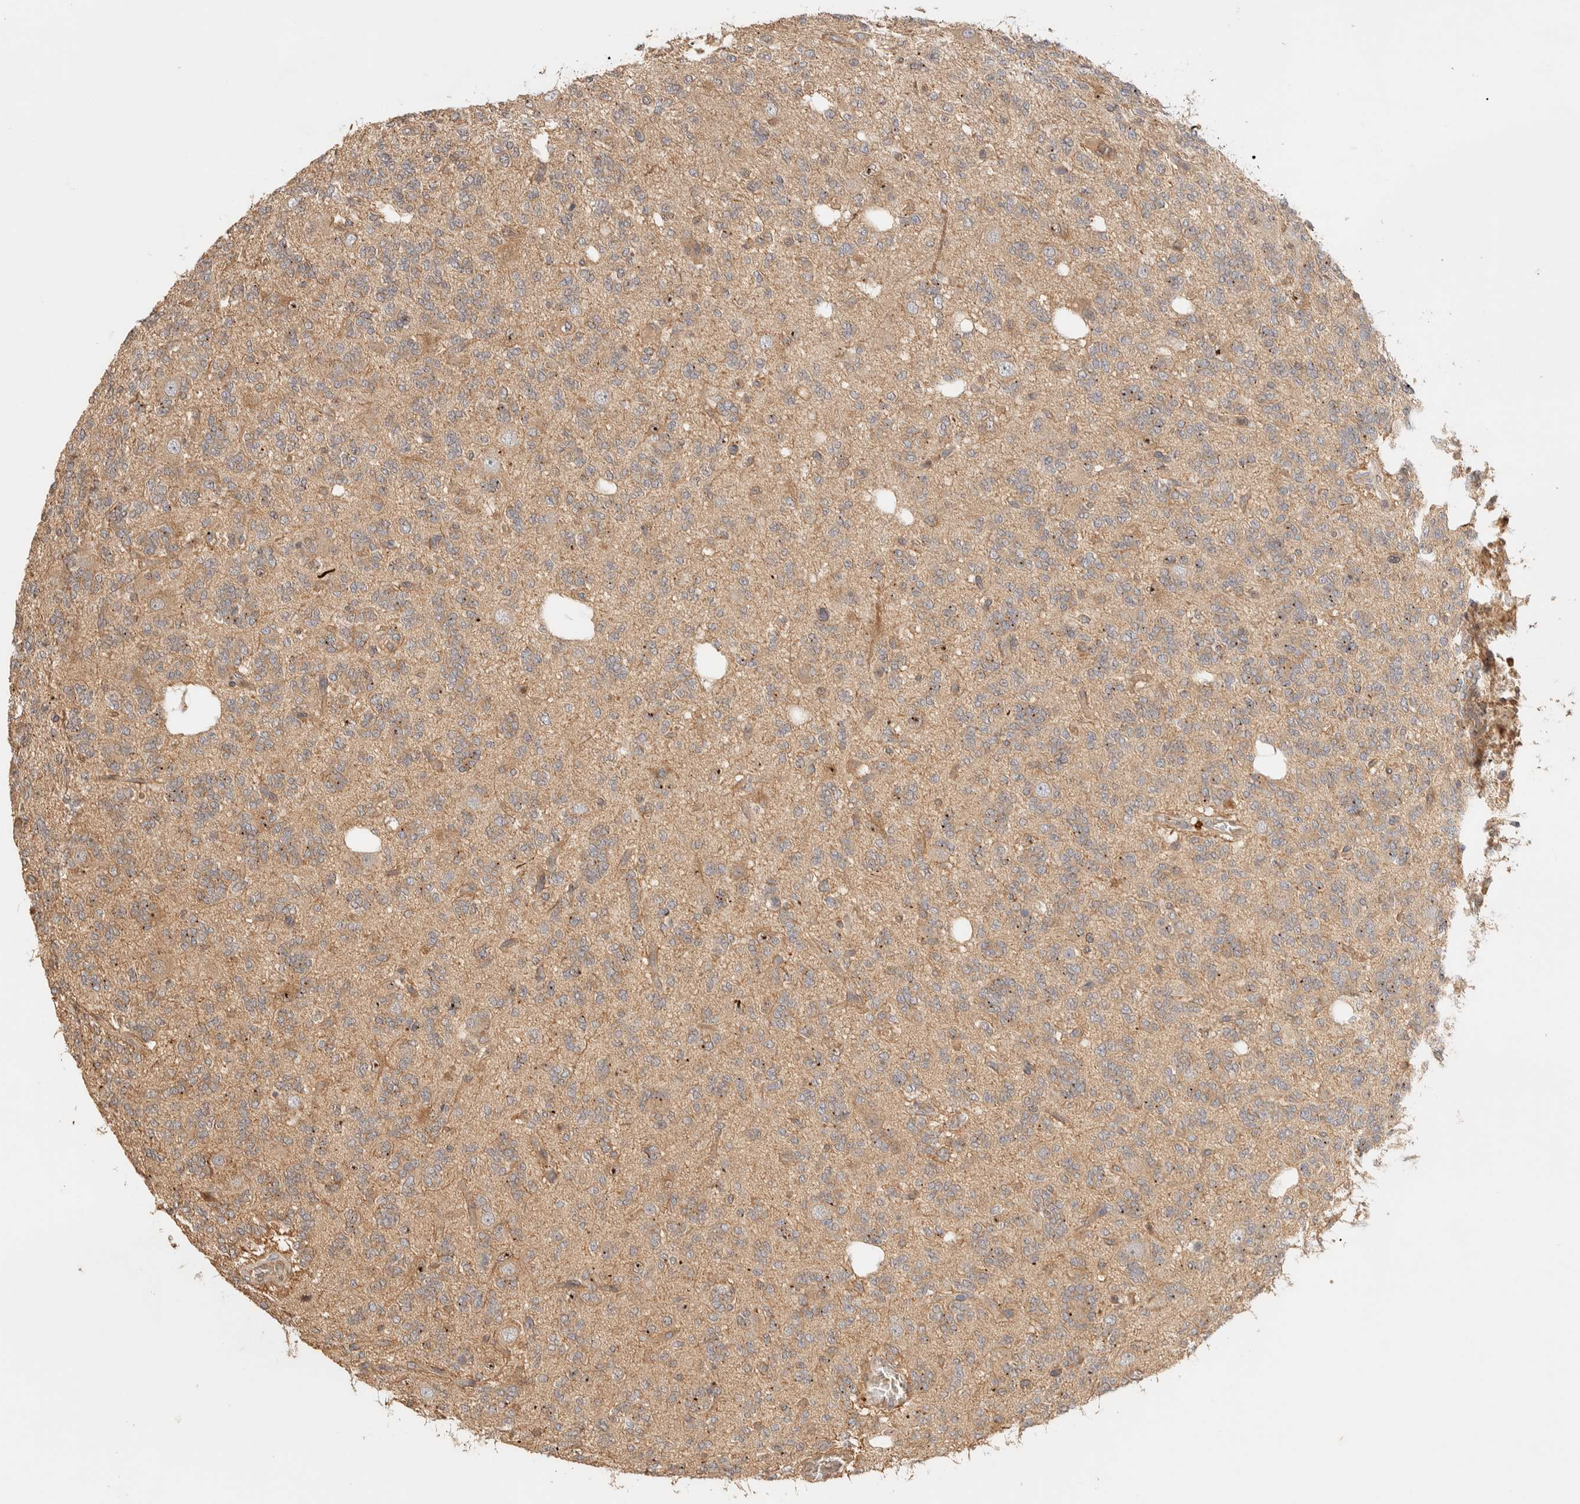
{"staining": {"intensity": "weak", "quantity": "25%-75%", "location": "cytoplasmic/membranous"}, "tissue": "glioma", "cell_type": "Tumor cells", "image_type": "cancer", "snomed": [{"axis": "morphology", "description": "Glioma, malignant, Low grade"}, {"axis": "topography", "description": "Brain"}], "caption": "Immunohistochemistry photomicrograph of neoplastic tissue: human malignant glioma (low-grade) stained using immunohistochemistry displays low levels of weak protein expression localized specifically in the cytoplasmic/membranous of tumor cells, appearing as a cytoplasmic/membranous brown color.", "gene": "TTI2", "patient": {"sex": "male", "age": 38}}